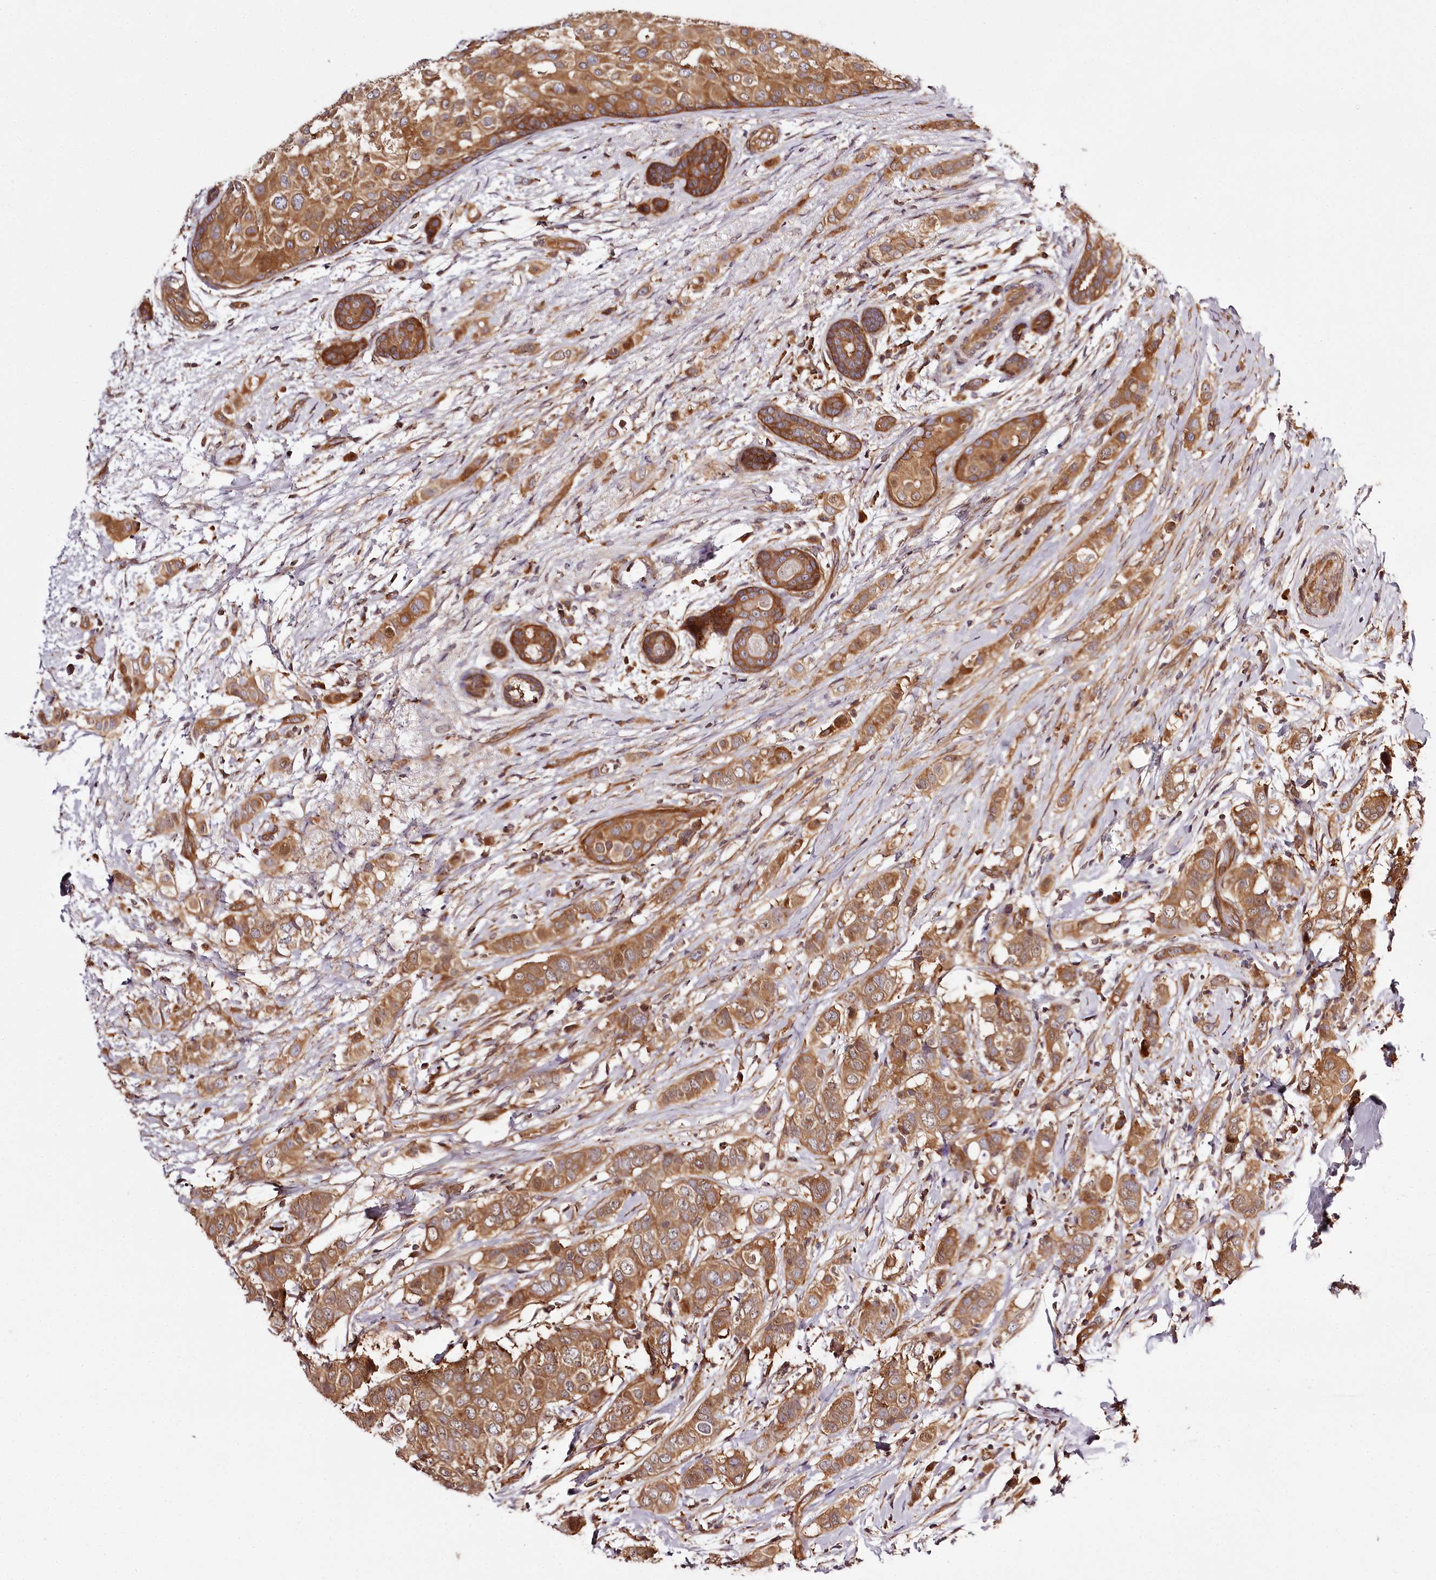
{"staining": {"intensity": "moderate", "quantity": ">75%", "location": "cytoplasmic/membranous"}, "tissue": "breast cancer", "cell_type": "Tumor cells", "image_type": "cancer", "snomed": [{"axis": "morphology", "description": "Lobular carcinoma"}, {"axis": "topography", "description": "Breast"}], "caption": "A photomicrograph showing moderate cytoplasmic/membranous staining in approximately >75% of tumor cells in breast cancer (lobular carcinoma), as visualized by brown immunohistochemical staining.", "gene": "TARS1", "patient": {"sex": "female", "age": 51}}